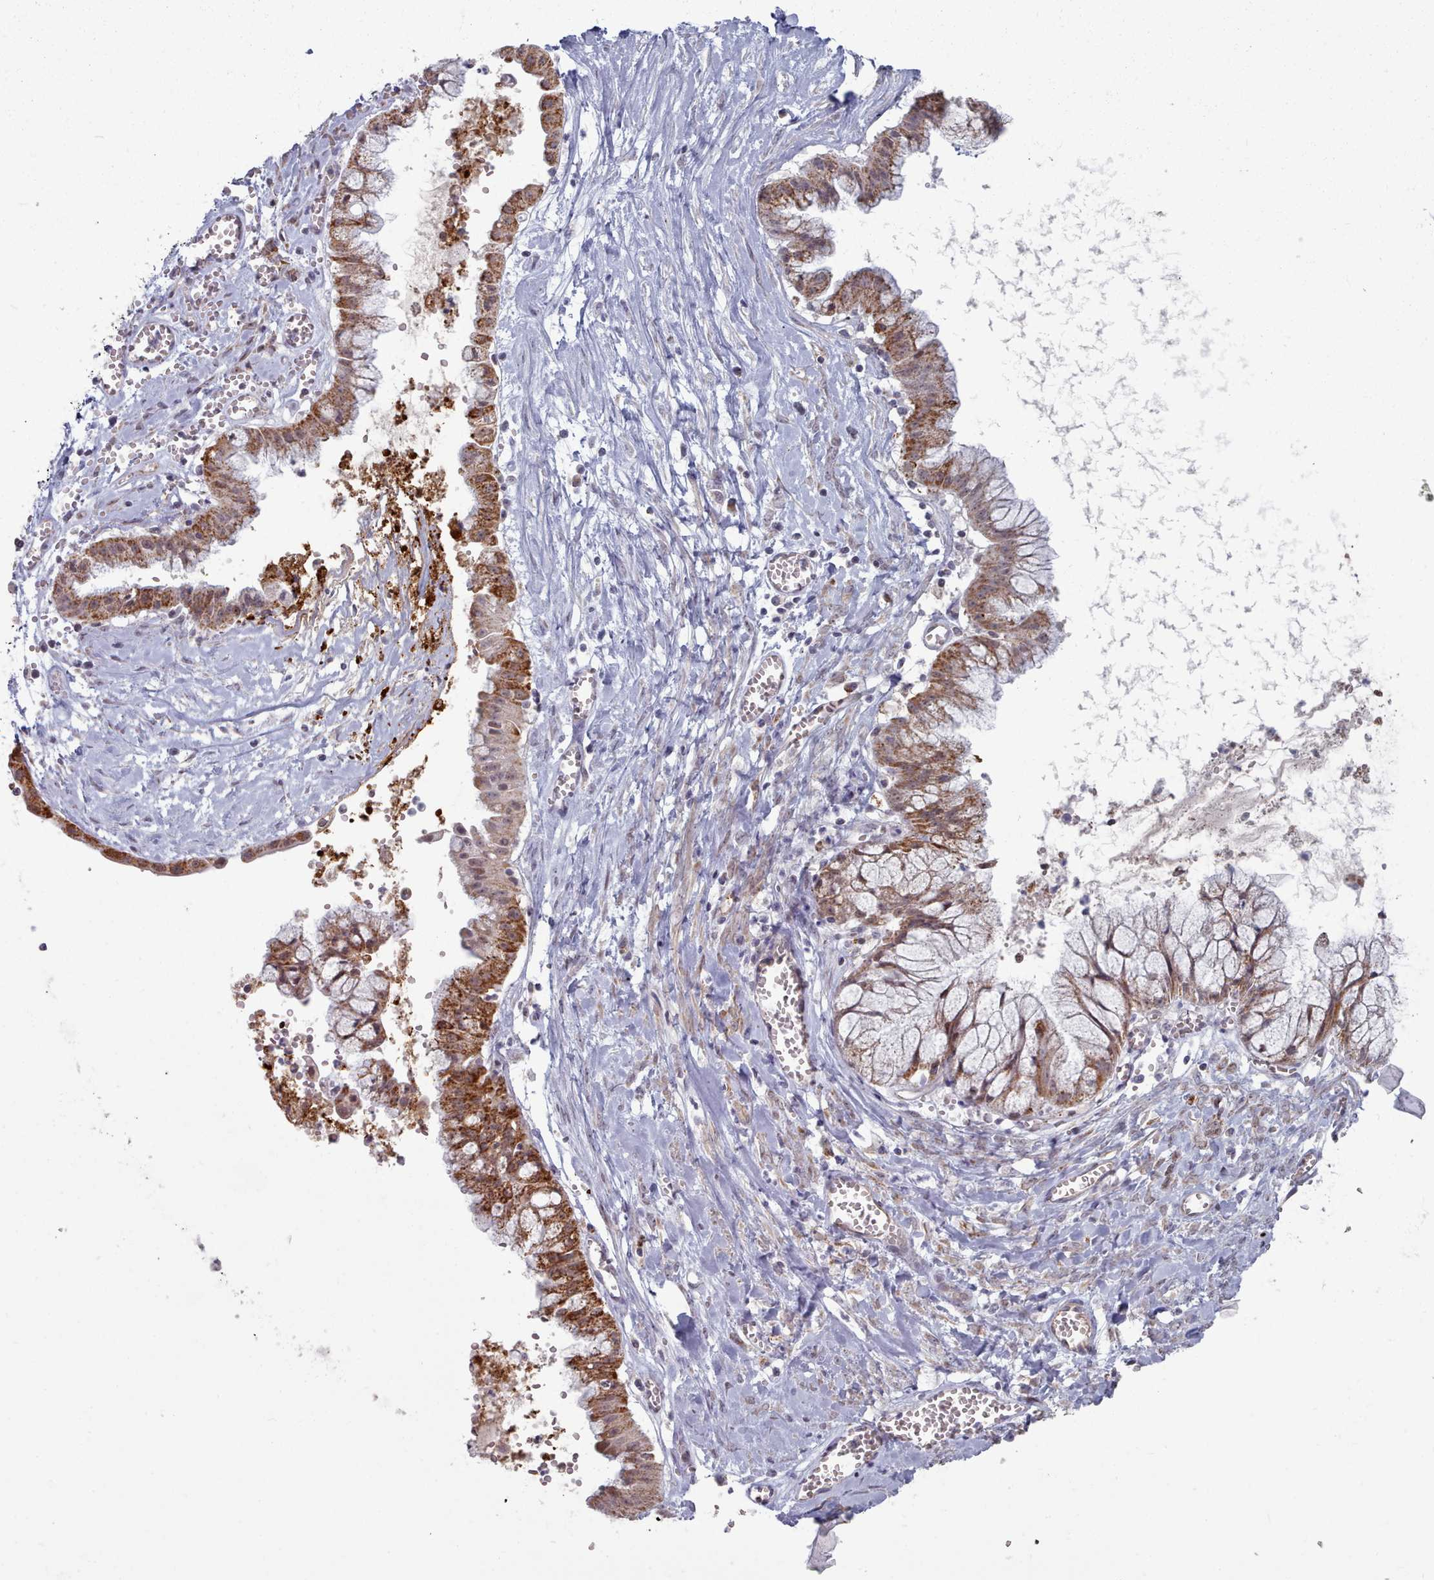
{"staining": {"intensity": "moderate", "quantity": ">75%", "location": "cytoplasmic/membranous,nuclear"}, "tissue": "ovarian cancer", "cell_type": "Tumor cells", "image_type": "cancer", "snomed": [{"axis": "morphology", "description": "Cystadenocarcinoma, mucinous, NOS"}, {"axis": "topography", "description": "Ovary"}], "caption": "The micrograph exhibits immunohistochemical staining of ovarian cancer. There is moderate cytoplasmic/membranous and nuclear staining is identified in approximately >75% of tumor cells.", "gene": "TRARG1", "patient": {"sex": "female", "age": 70}}